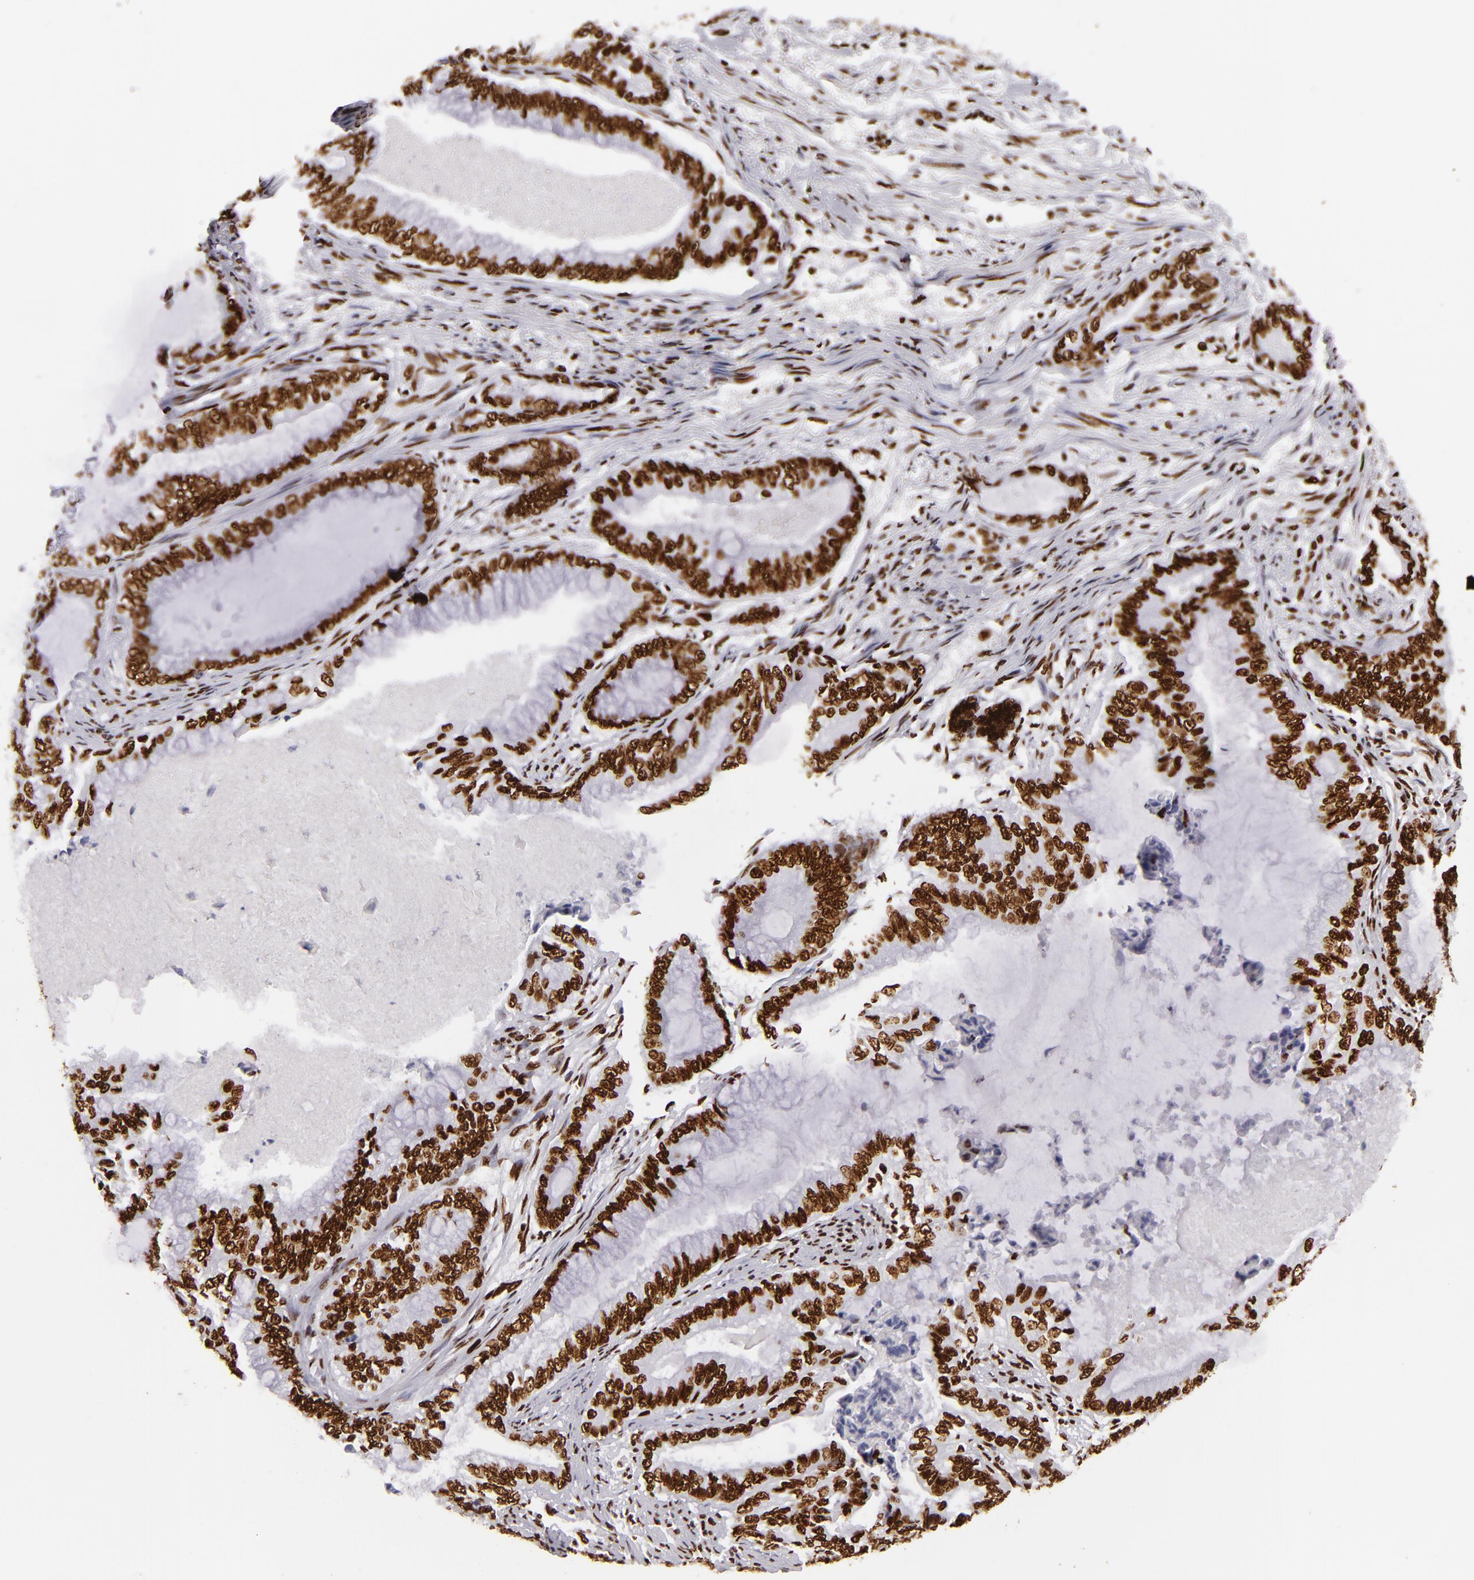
{"staining": {"intensity": "strong", "quantity": ">75%", "location": "nuclear"}, "tissue": "endometrial cancer", "cell_type": "Tumor cells", "image_type": "cancer", "snomed": [{"axis": "morphology", "description": "Adenocarcinoma, NOS"}, {"axis": "topography", "description": "Endometrium"}], "caption": "Protein staining shows strong nuclear expression in about >75% of tumor cells in endometrial adenocarcinoma. The staining is performed using DAB brown chromogen to label protein expression. The nuclei are counter-stained blue using hematoxylin.", "gene": "SAFB", "patient": {"sex": "female", "age": 63}}